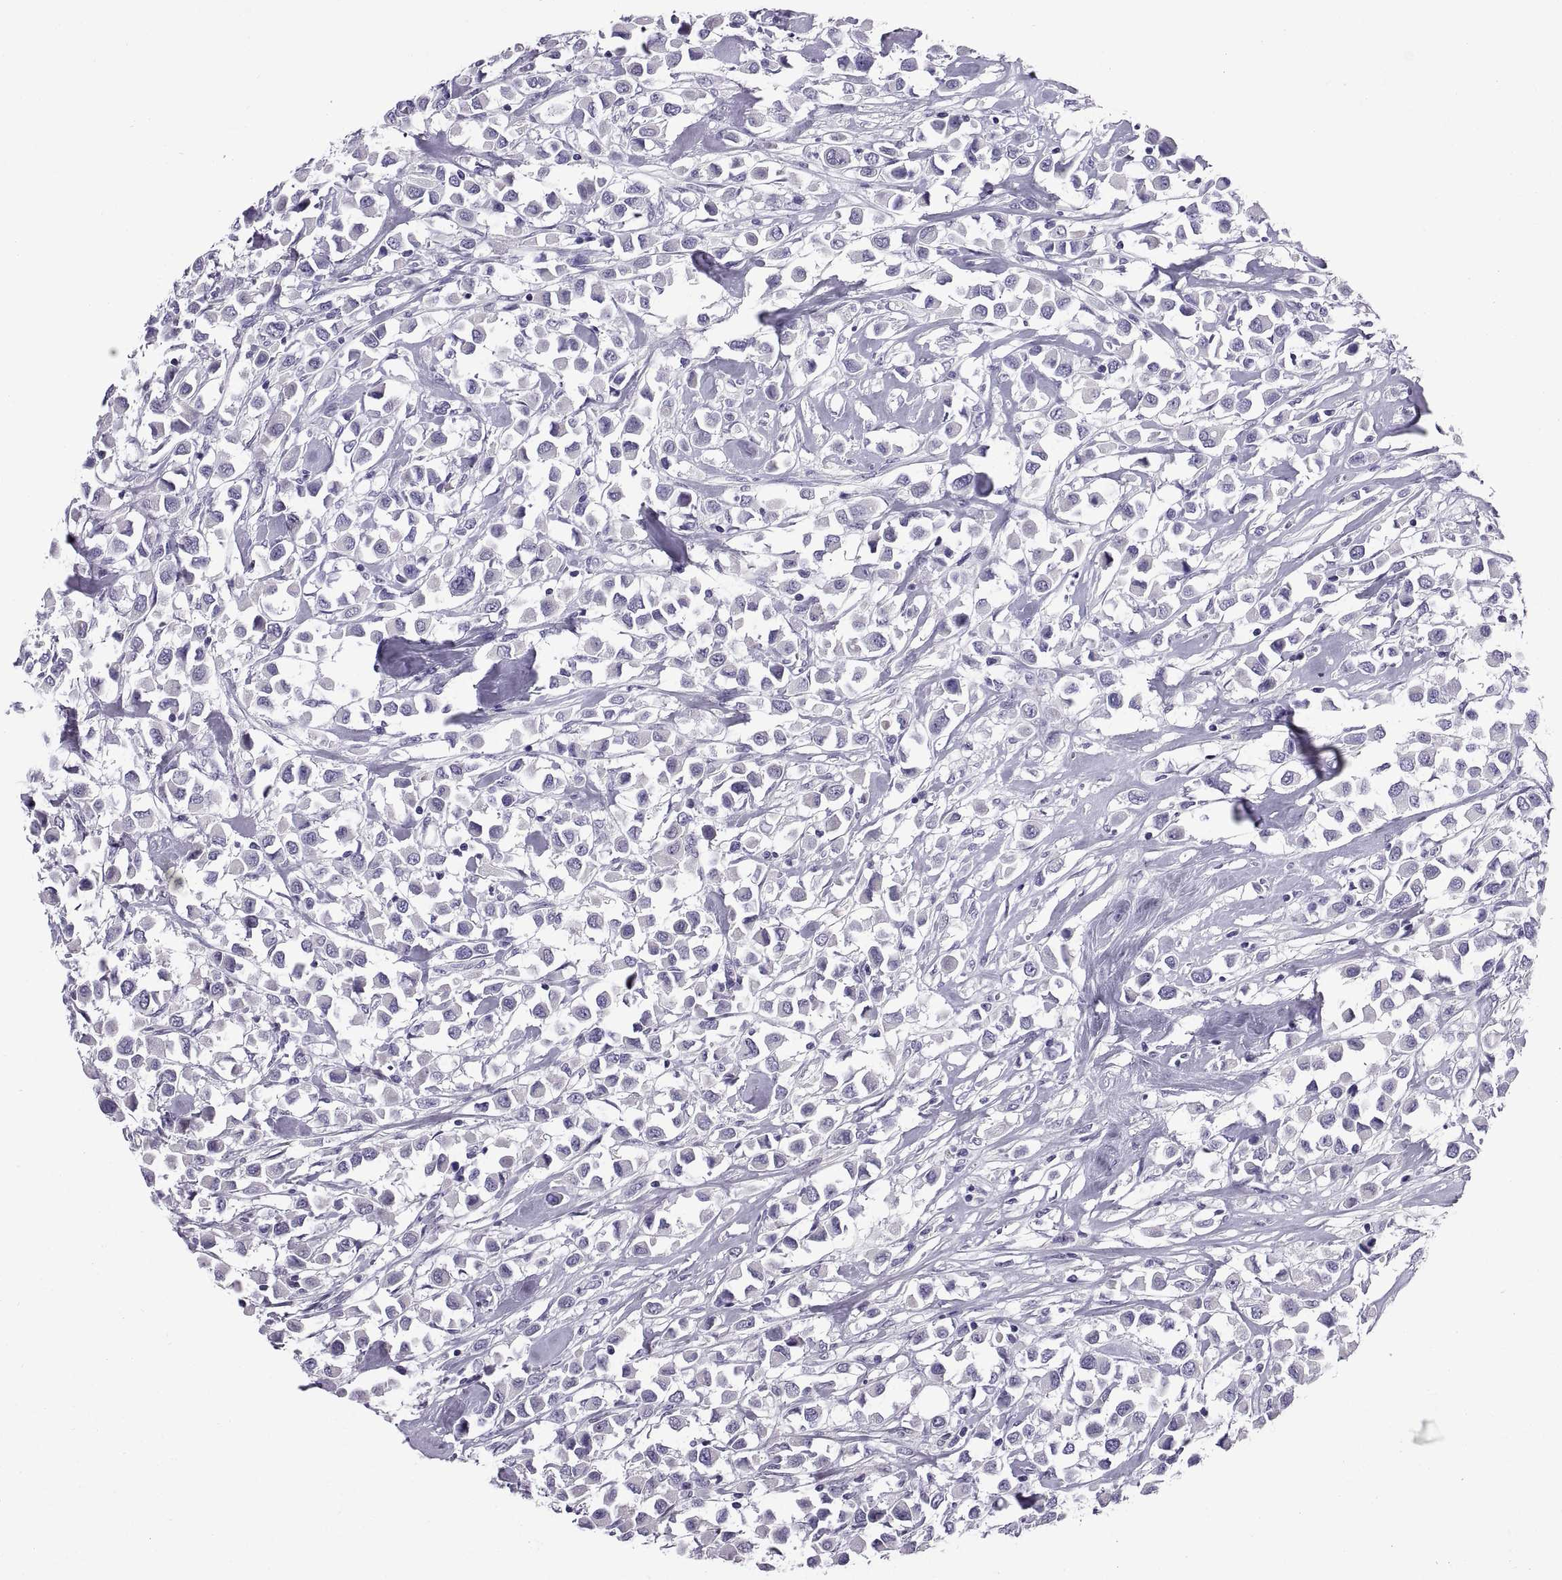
{"staining": {"intensity": "negative", "quantity": "none", "location": "none"}, "tissue": "breast cancer", "cell_type": "Tumor cells", "image_type": "cancer", "snomed": [{"axis": "morphology", "description": "Duct carcinoma"}, {"axis": "topography", "description": "Breast"}], "caption": "Protein analysis of breast infiltrating ductal carcinoma shows no significant positivity in tumor cells. Nuclei are stained in blue.", "gene": "SPDYE1", "patient": {"sex": "female", "age": 61}}